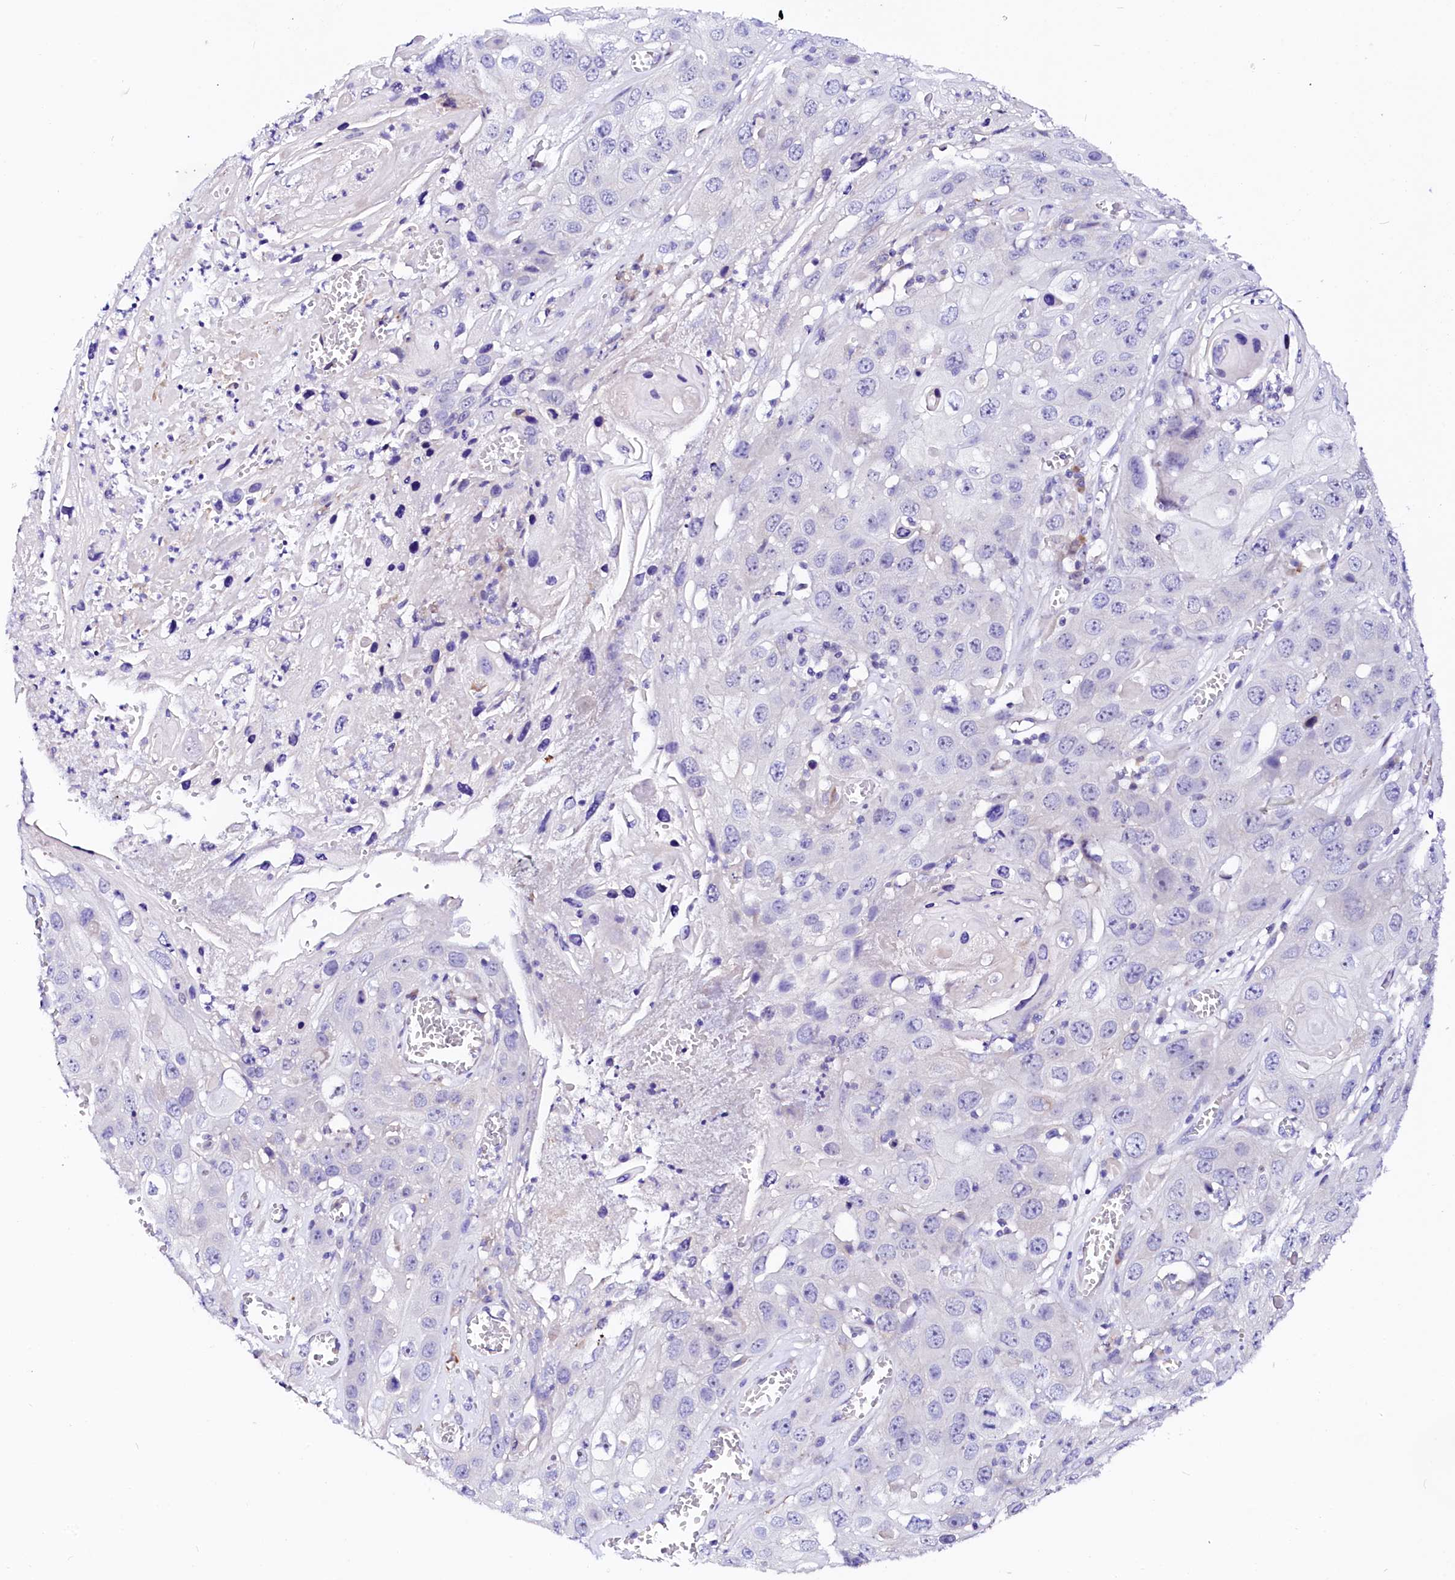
{"staining": {"intensity": "negative", "quantity": "none", "location": "none"}, "tissue": "skin cancer", "cell_type": "Tumor cells", "image_type": "cancer", "snomed": [{"axis": "morphology", "description": "Squamous cell carcinoma, NOS"}, {"axis": "topography", "description": "Skin"}], "caption": "Skin squamous cell carcinoma stained for a protein using immunohistochemistry exhibits no staining tumor cells.", "gene": "BTBD16", "patient": {"sex": "male", "age": 55}}